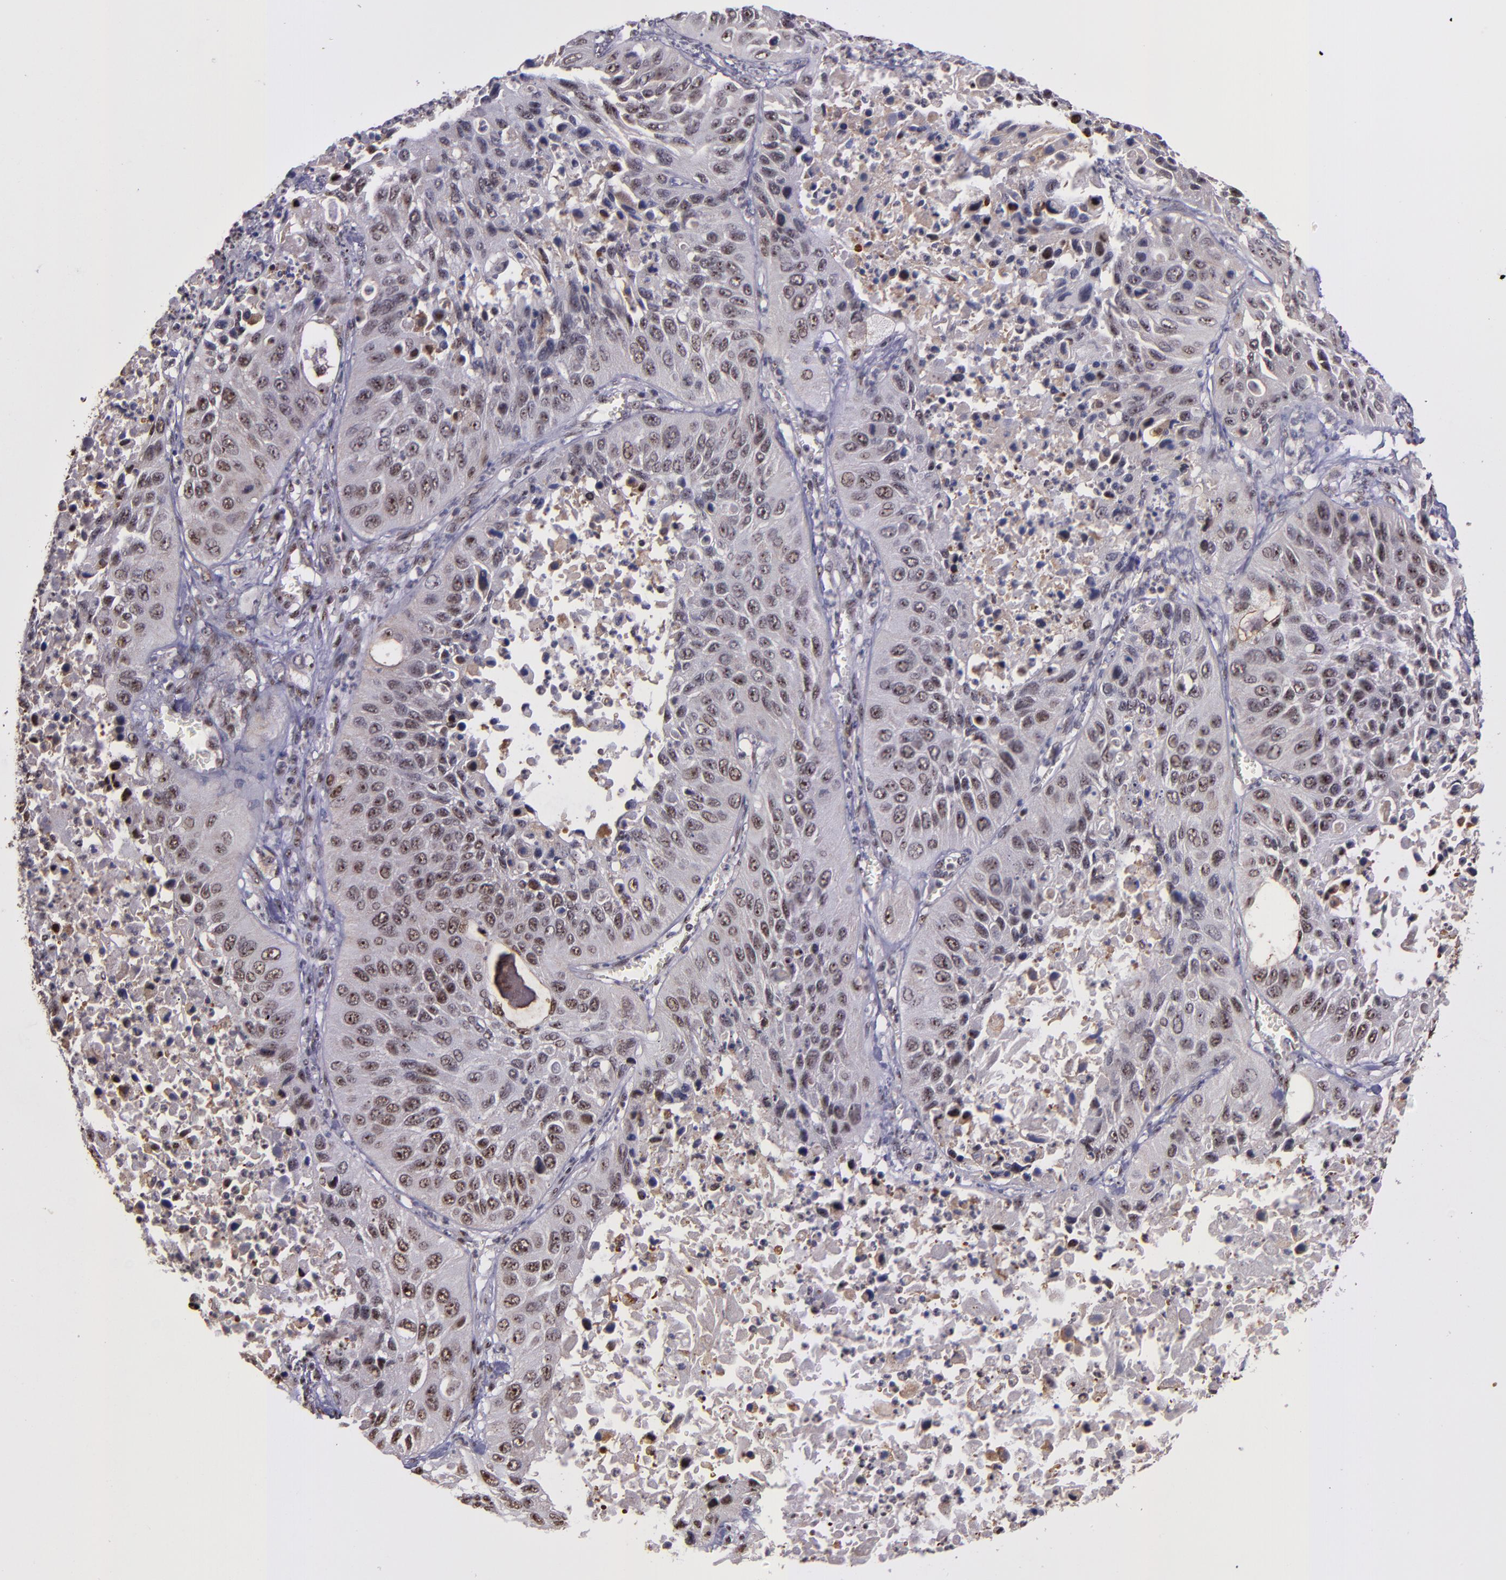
{"staining": {"intensity": "weak", "quantity": "25%-75%", "location": "cytoplasmic/membranous,nuclear"}, "tissue": "lung cancer", "cell_type": "Tumor cells", "image_type": "cancer", "snomed": [{"axis": "morphology", "description": "Squamous cell carcinoma, NOS"}, {"axis": "topography", "description": "Lung"}], "caption": "Immunohistochemical staining of squamous cell carcinoma (lung) reveals low levels of weak cytoplasmic/membranous and nuclear staining in approximately 25%-75% of tumor cells. The staining was performed using DAB, with brown indicating positive protein expression. Nuclei are stained blue with hematoxylin.", "gene": "CECR2", "patient": {"sex": "female", "age": 76}}